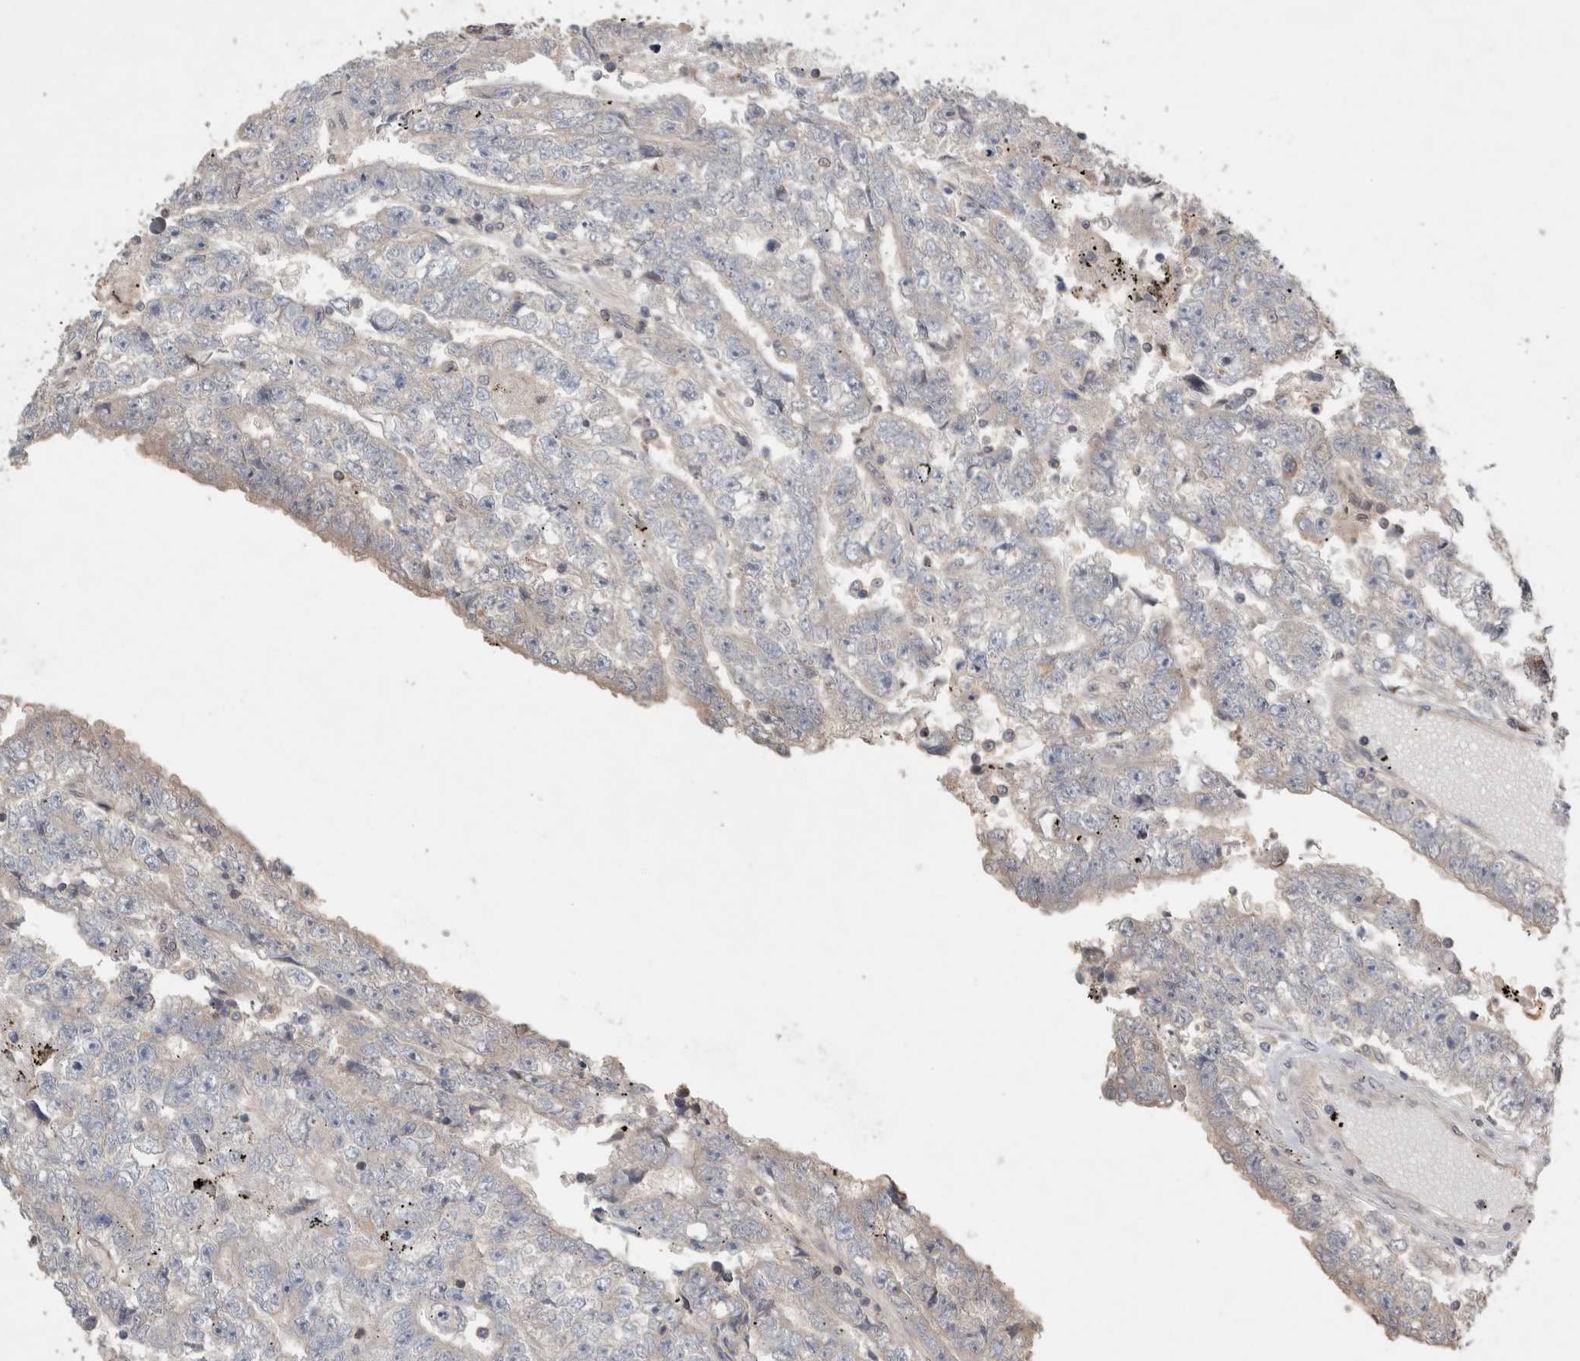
{"staining": {"intensity": "negative", "quantity": "none", "location": "none"}, "tissue": "testis cancer", "cell_type": "Tumor cells", "image_type": "cancer", "snomed": [{"axis": "morphology", "description": "Carcinoma, Embryonal, NOS"}, {"axis": "topography", "description": "Testis"}], "caption": "Immunohistochemistry (IHC) histopathology image of neoplastic tissue: human embryonal carcinoma (testis) stained with DAB displays no significant protein positivity in tumor cells.", "gene": "SERAC1", "patient": {"sex": "male", "age": 25}}